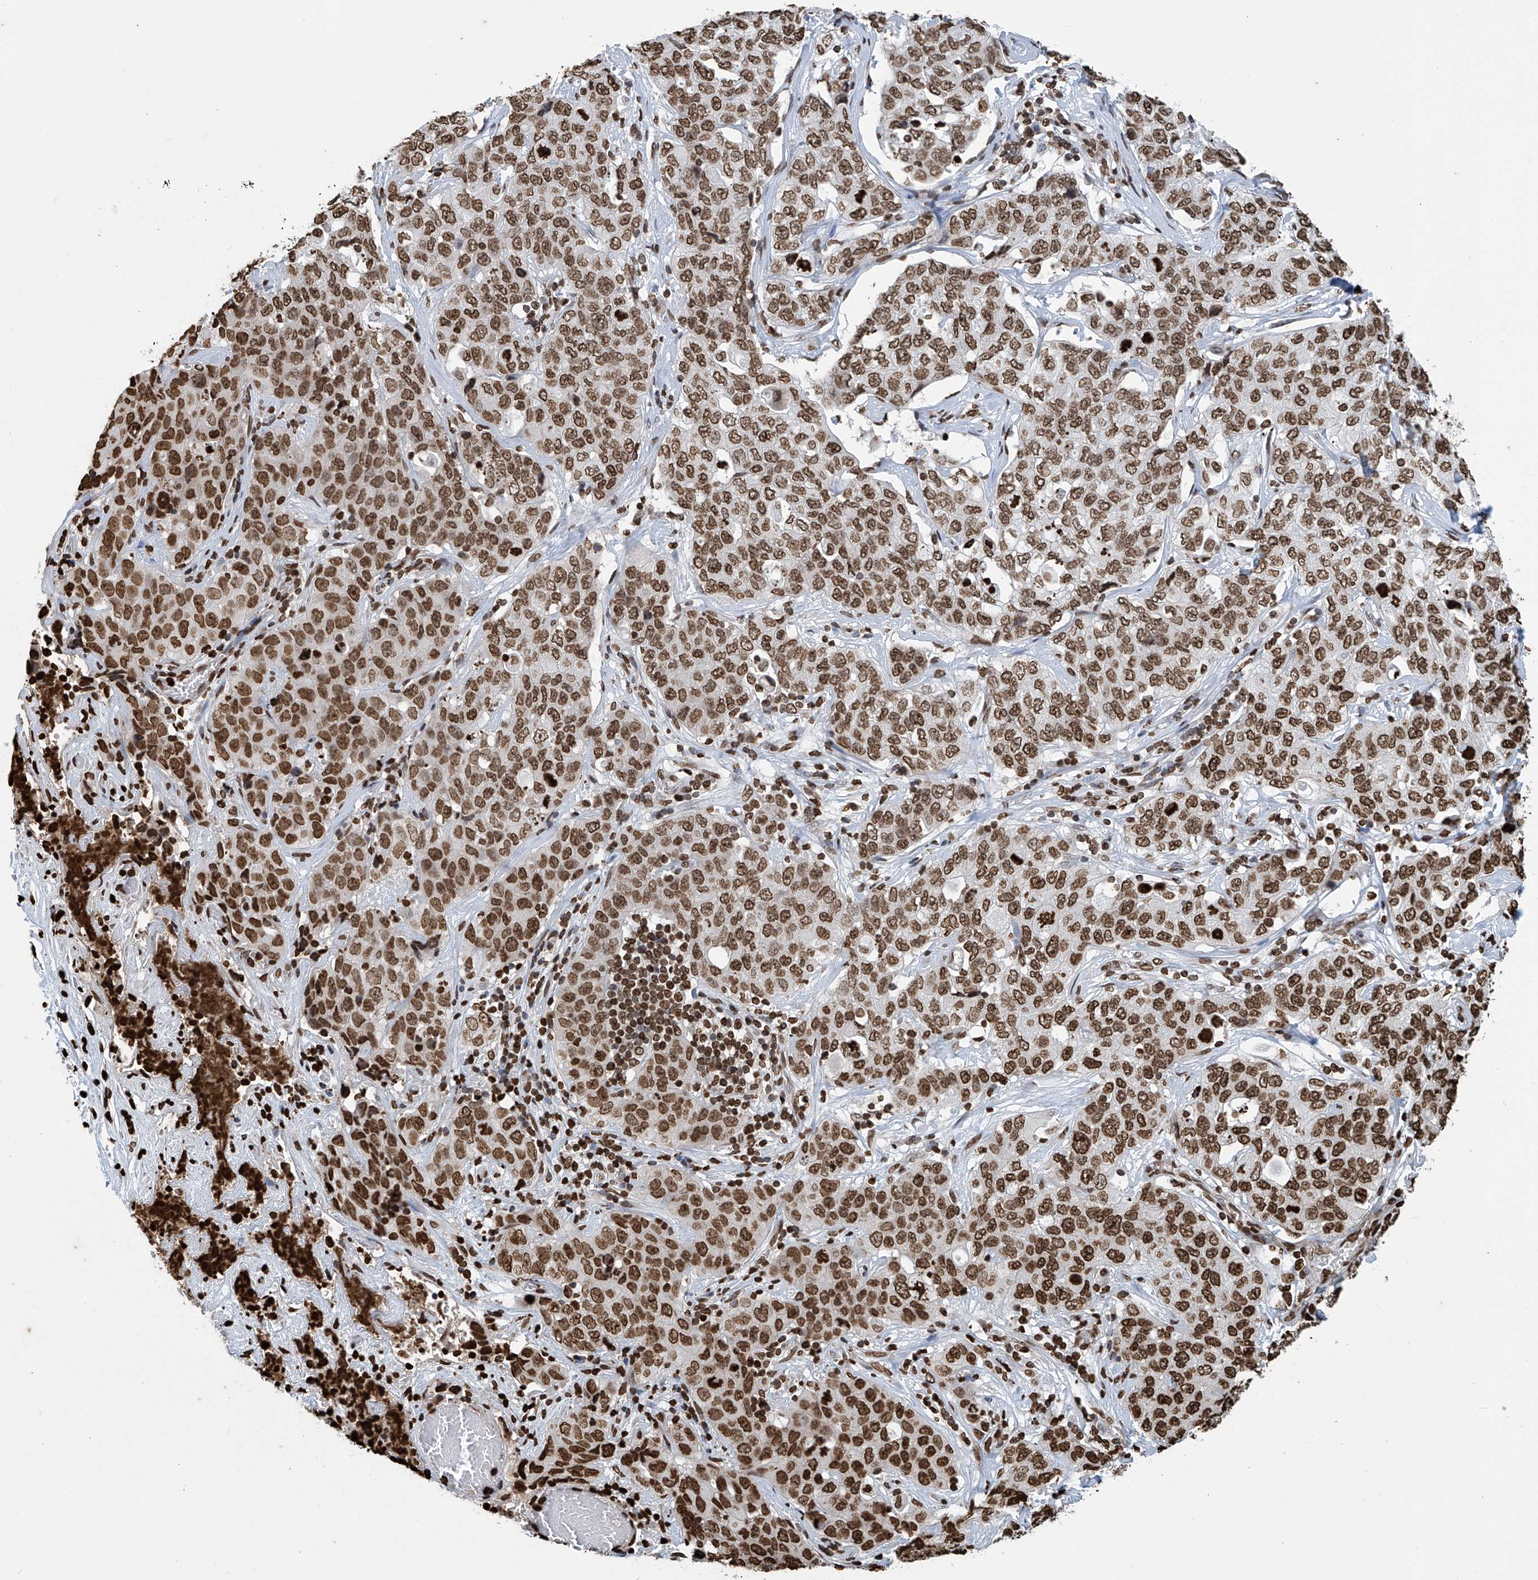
{"staining": {"intensity": "moderate", "quantity": ">75%", "location": "nuclear"}, "tissue": "stomach cancer", "cell_type": "Tumor cells", "image_type": "cancer", "snomed": [{"axis": "morphology", "description": "Normal tissue, NOS"}, {"axis": "morphology", "description": "Adenocarcinoma, NOS"}, {"axis": "topography", "description": "Lymph node"}, {"axis": "topography", "description": "Stomach"}], "caption": "A brown stain highlights moderate nuclear expression of a protein in human stomach cancer tumor cells.", "gene": "DPPA2", "patient": {"sex": "male", "age": 48}}